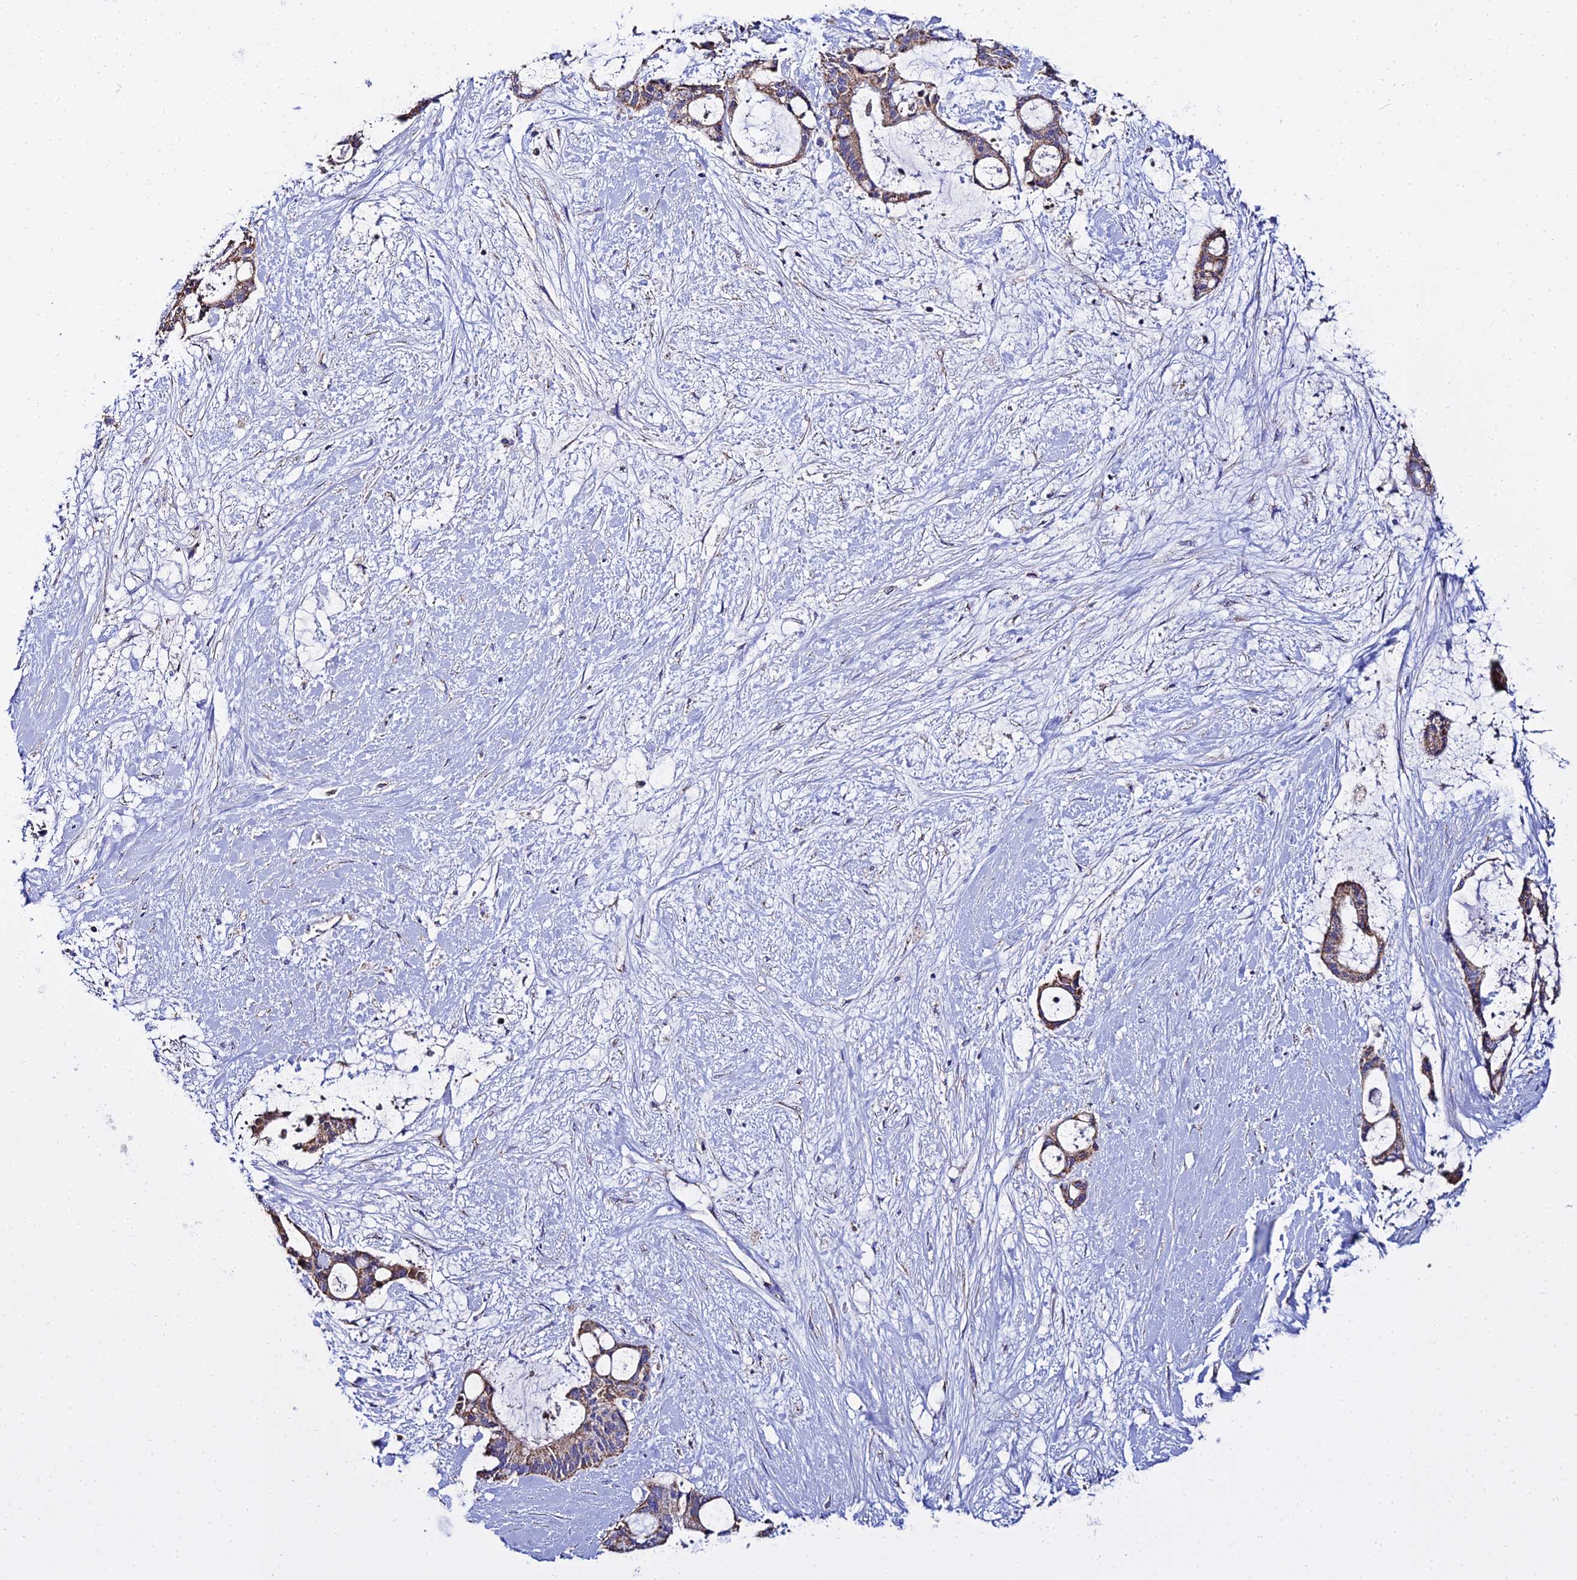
{"staining": {"intensity": "moderate", "quantity": ">75%", "location": "cytoplasmic/membranous"}, "tissue": "liver cancer", "cell_type": "Tumor cells", "image_type": "cancer", "snomed": [{"axis": "morphology", "description": "Normal tissue, NOS"}, {"axis": "morphology", "description": "Cholangiocarcinoma"}, {"axis": "topography", "description": "Liver"}, {"axis": "topography", "description": "Peripheral nerve tissue"}], "caption": "IHC staining of liver cholangiocarcinoma, which shows medium levels of moderate cytoplasmic/membranous staining in approximately >75% of tumor cells indicating moderate cytoplasmic/membranous protein expression. The staining was performed using DAB (3,3'-diaminobenzidine) (brown) for protein detection and nuclei were counterstained in hematoxylin (blue).", "gene": "TYW5", "patient": {"sex": "female", "age": 73}}